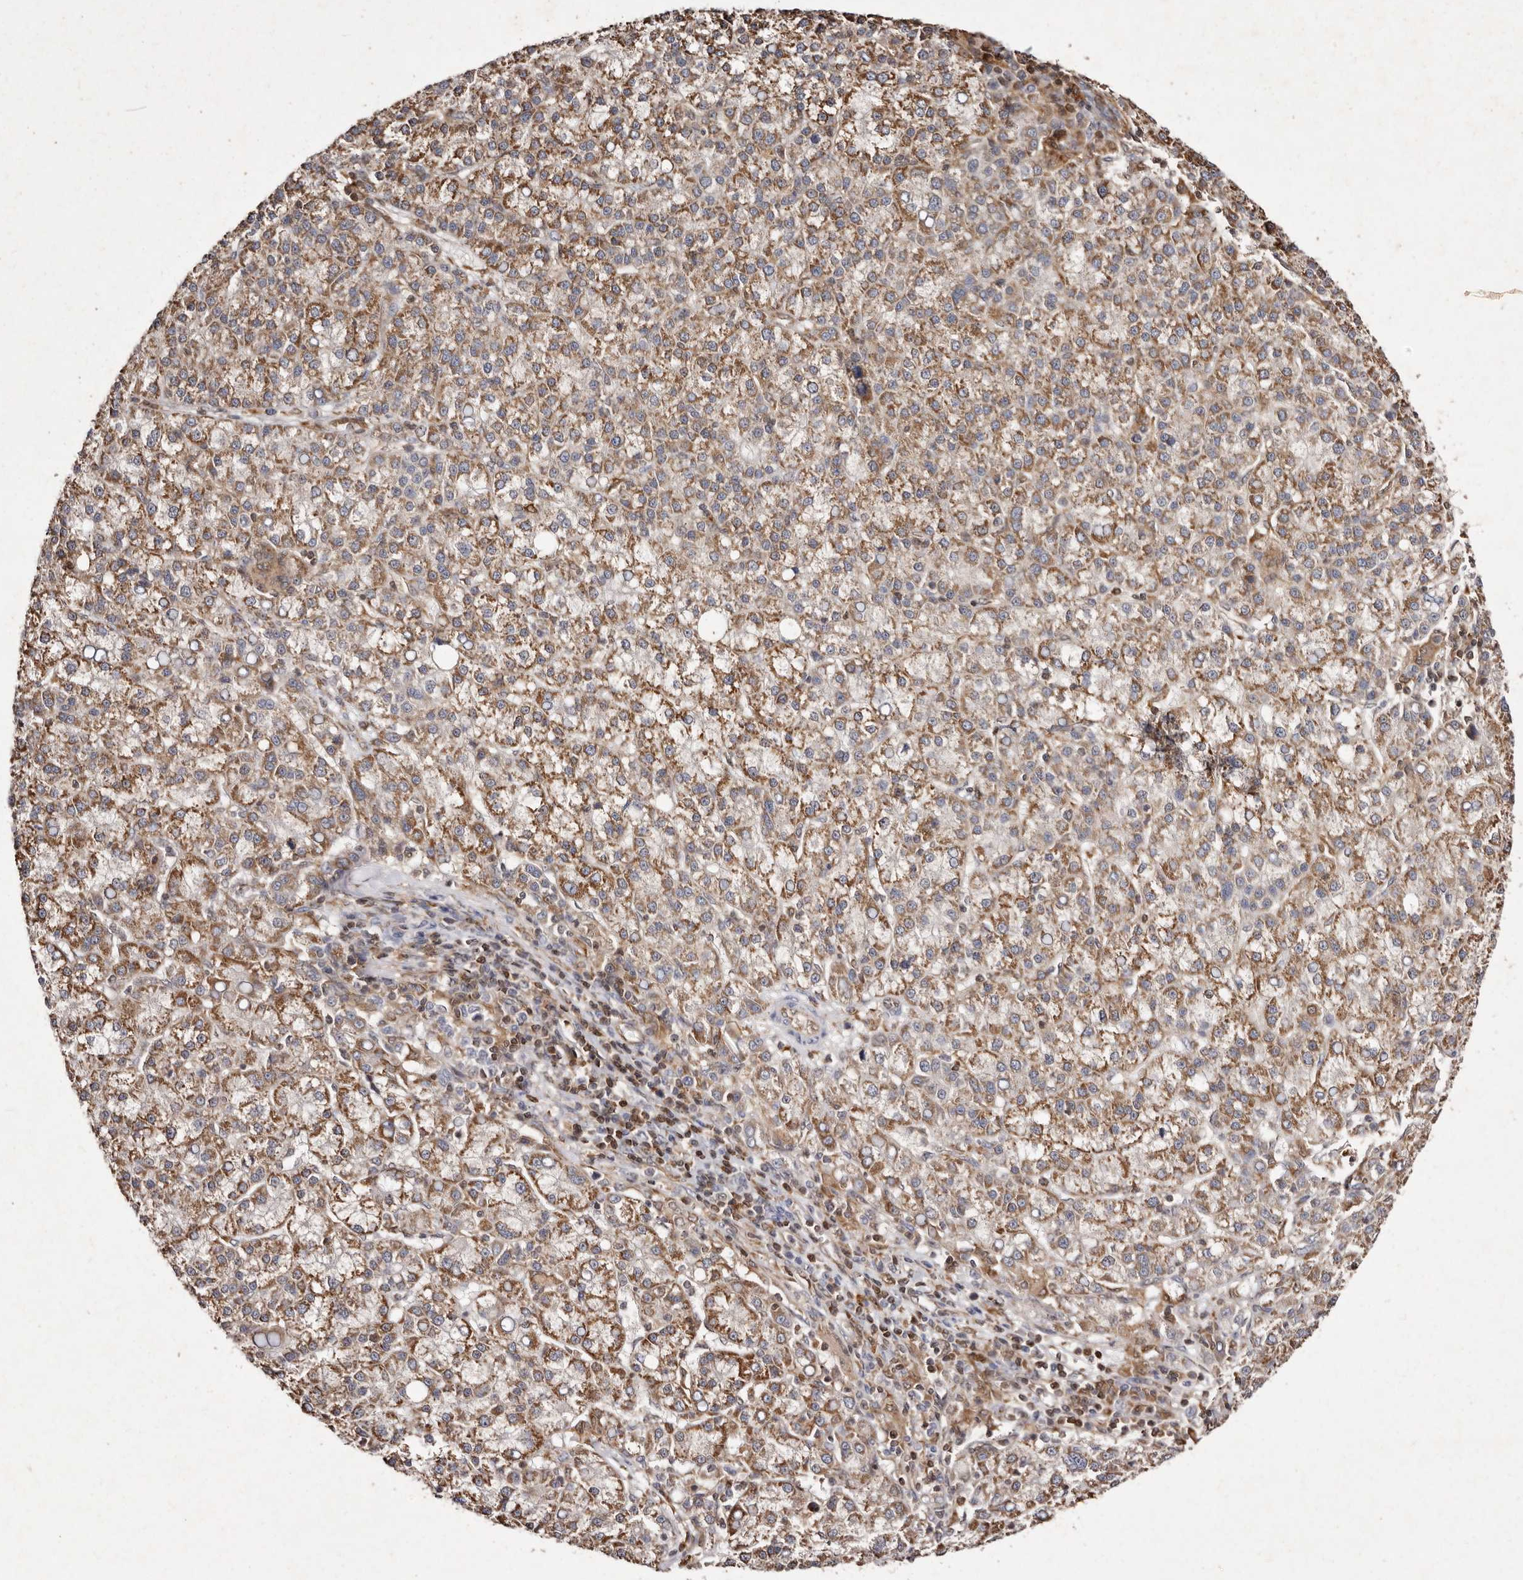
{"staining": {"intensity": "moderate", "quantity": ">75%", "location": "cytoplasmic/membranous"}, "tissue": "liver cancer", "cell_type": "Tumor cells", "image_type": "cancer", "snomed": [{"axis": "morphology", "description": "Carcinoma, Hepatocellular, NOS"}, {"axis": "topography", "description": "Liver"}], "caption": "Liver cancer (hepatocellular carcinoma) stained with a protein marker shows moderate staining in tumor cells.", "gene": "GIMAP4", "patient": {"sex": "female", "age": 58}}